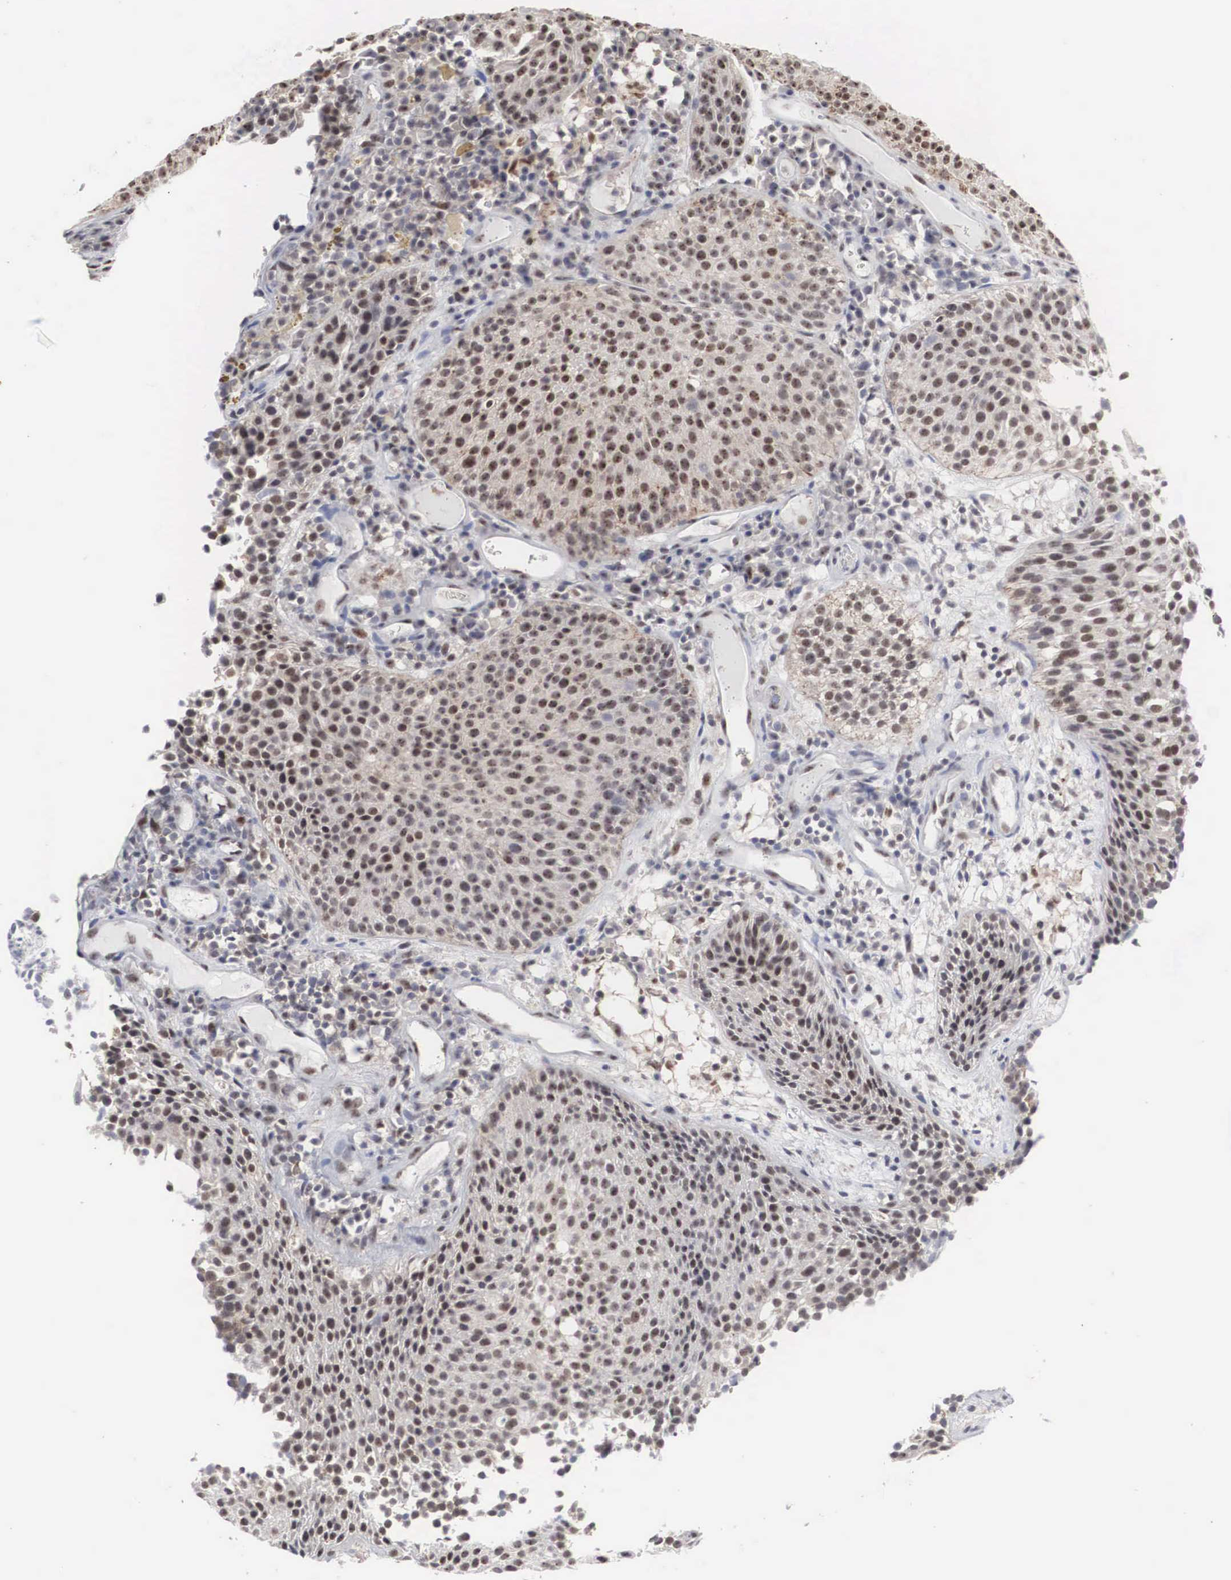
{"staining": {"intensity": "weak", "quantity": "25%-75%", "location": "nuclear"}, "tissue": "urothelial cancer", "cell_type": "Tumor cells", "image_type": "cancer", "snomed": [{"axis": "morphology", "description": "Urothelial carcinoma, Low grade"}, {"axis": "topography", "description": "Urinary bladder"}], "caption": "IHC of urothelial carcinoma (low-grade) exhibits low levels of weak nuclear expression in about 25%-75% of tumor cells.", "gene": "AUTS2", "patient": {"sex": "male", "age": 85}}